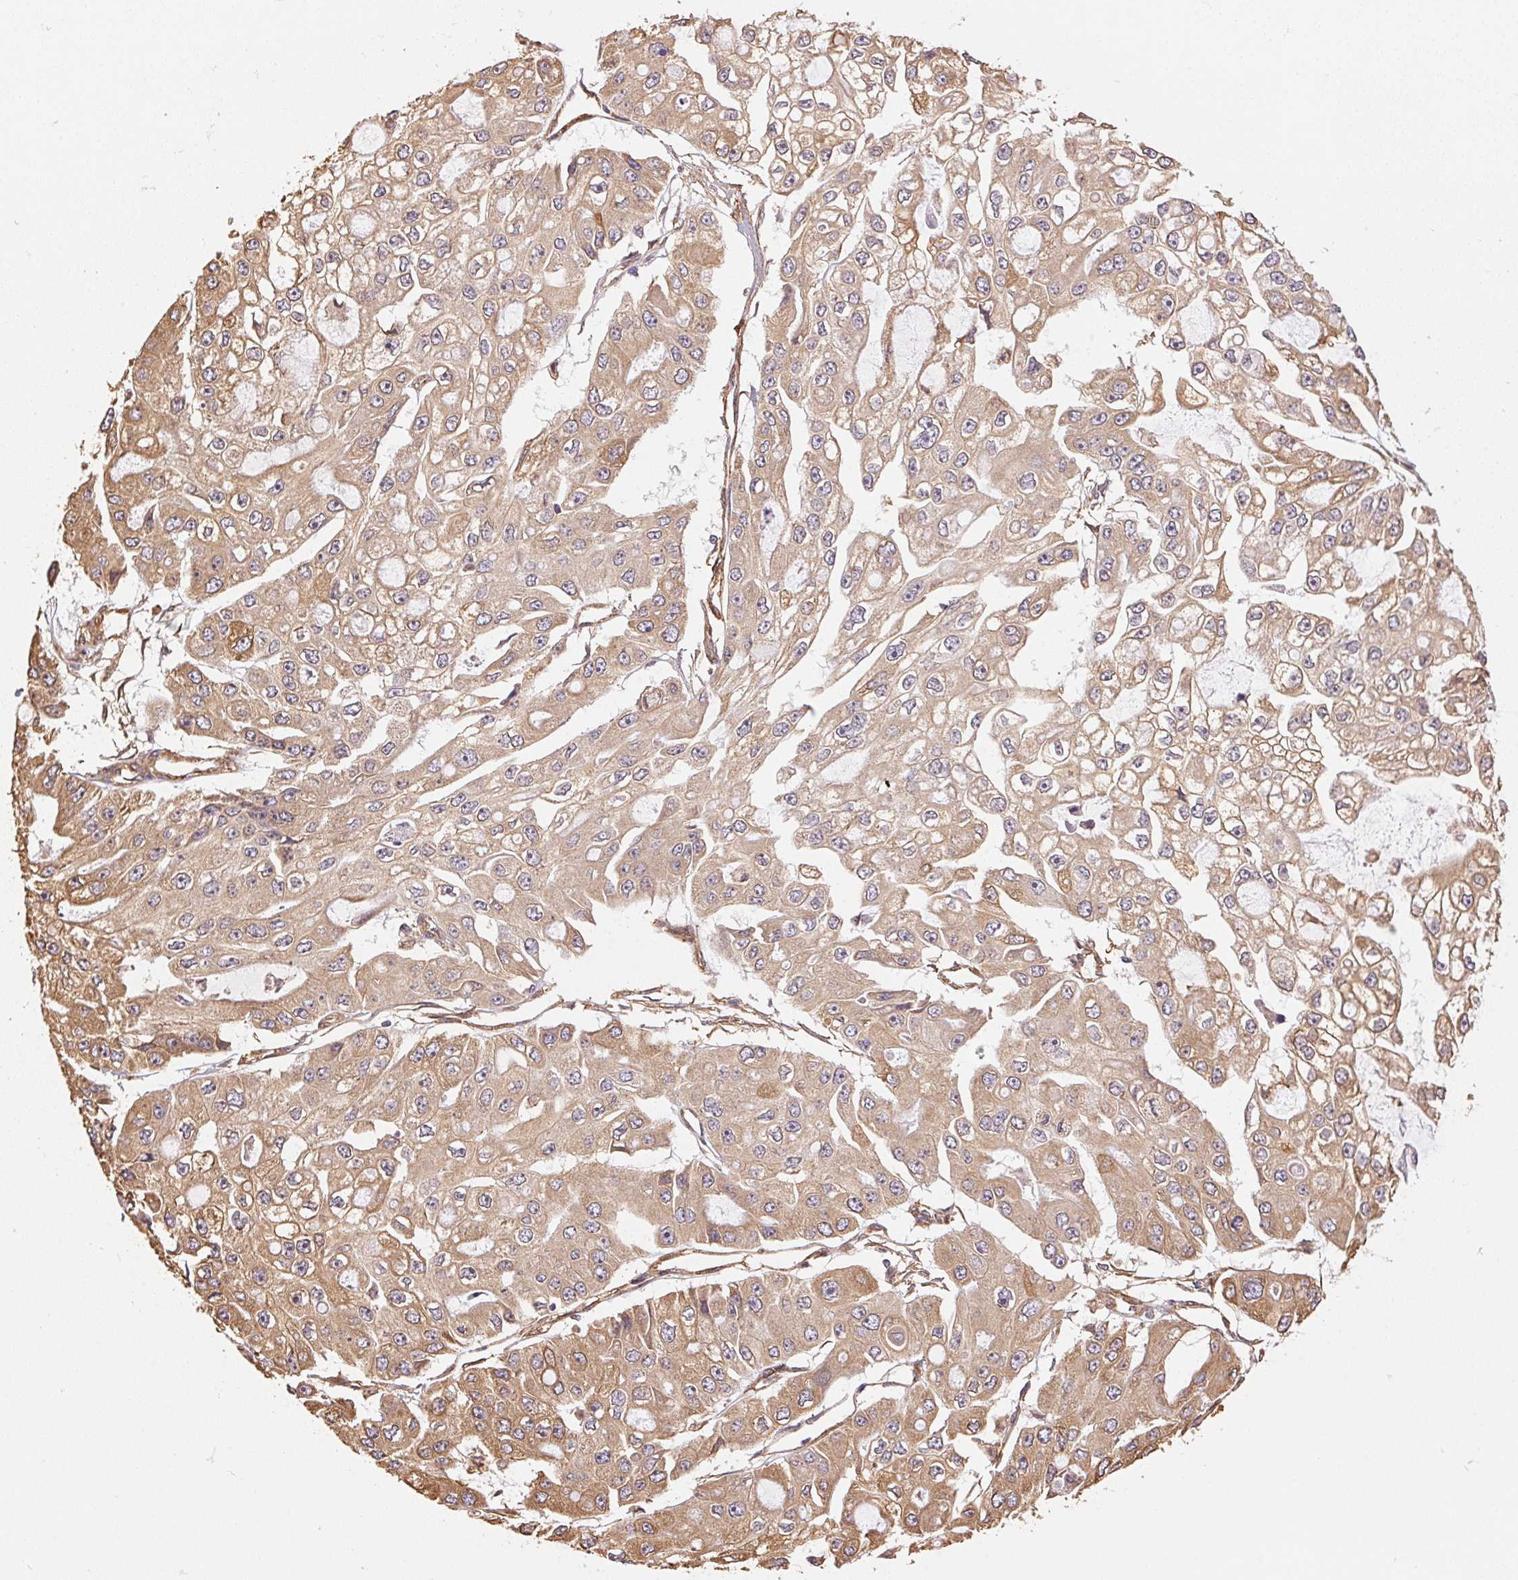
{"staining": {"intensity": "weak", "quantity": ">75%", "location": "cytoplasmic/membranous"}, "tissue": "ovarian cancer", "cell_type": "Tumor cells", "image_type": "cancer", "snomed": [{"axis": "morphology", "description": "Cystadenocarcinoma, serous, NOS"}, {"axis": "topography", "description": "Ovary"}], "caption": "The micrograph exhibits immunohistochemical staining of ovarian cancer (serous cystadenocarcinoma). There is weak cytoplasmic/membranous positivity is present in about >75% of tumor cells.", "gene": "C6orf163", "patient": {"sex": "female", "age": 56}}